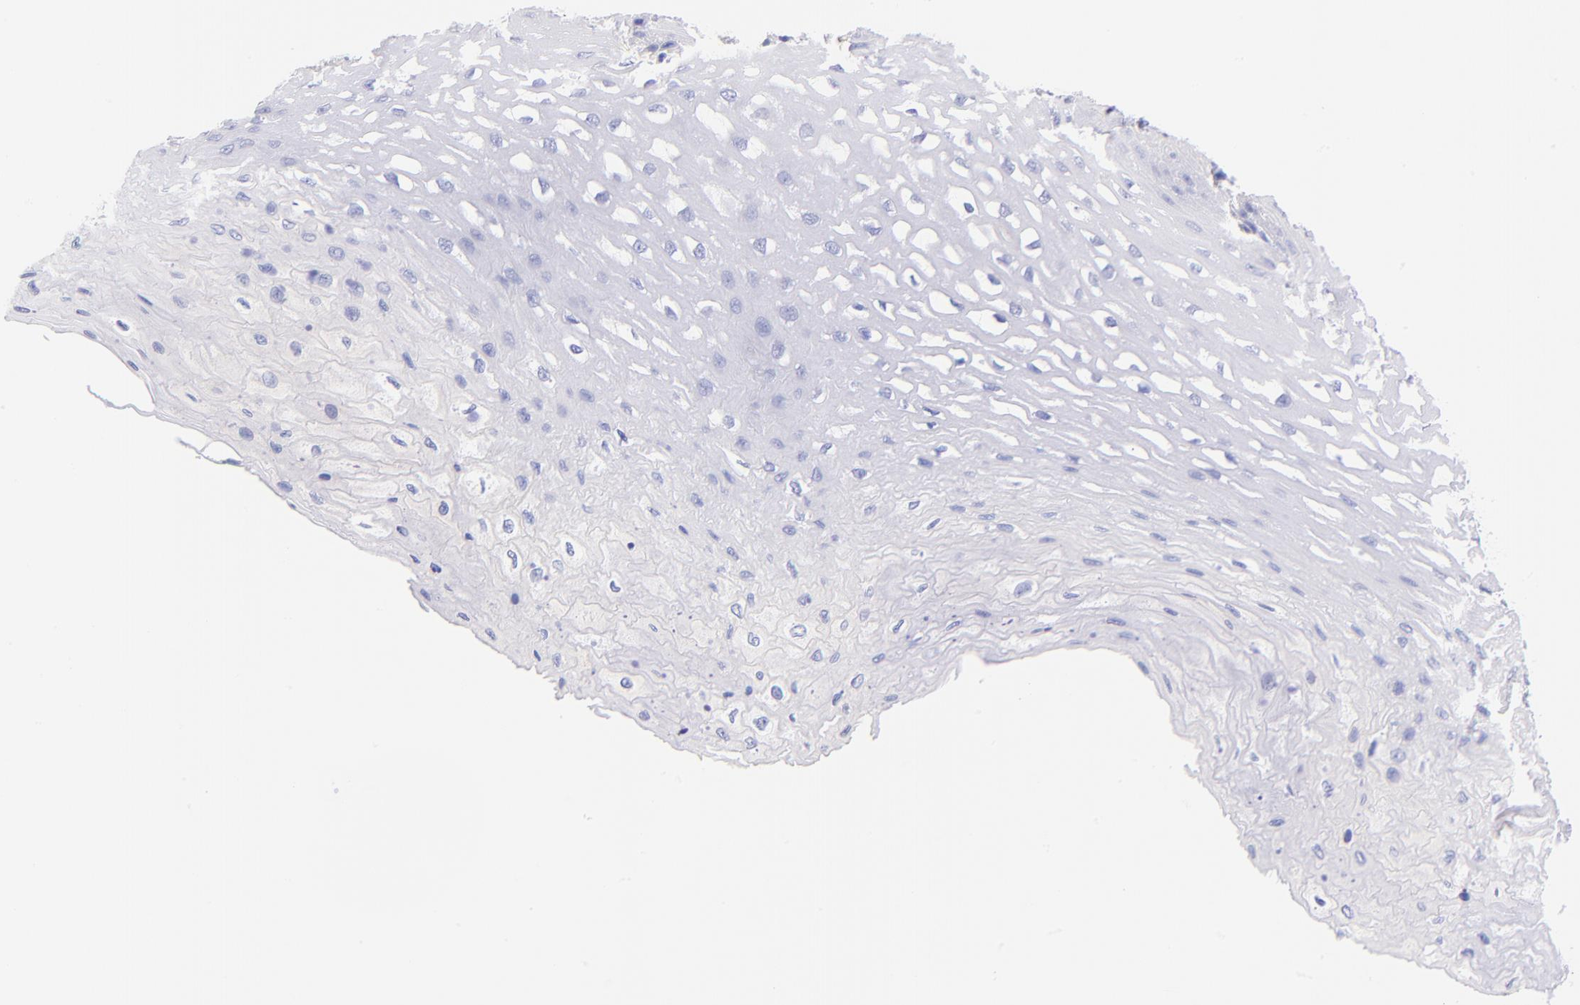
{"staining": {"intensity": "negative", "quantity": "none", "location": "none"}, "tissue": "esophagus", "cell_type": "Squamous epithelial cells", "image_type": "normal", "snomed": [{"axis": "morphology", "description": "Normal tissue, NOS"}, {"axis": "topography", "description": "Esophagus"}], "caption": "Unremarkable esophagus was stained to show a protein in brown. There is no significant expression in squamous epithelial cells. (DAB immunohistochemistry (IHC) visualized using brightfield microscopy, high magnification).", "gene": "RAB3B", "patient": {"sex": "female", "age": 72}}